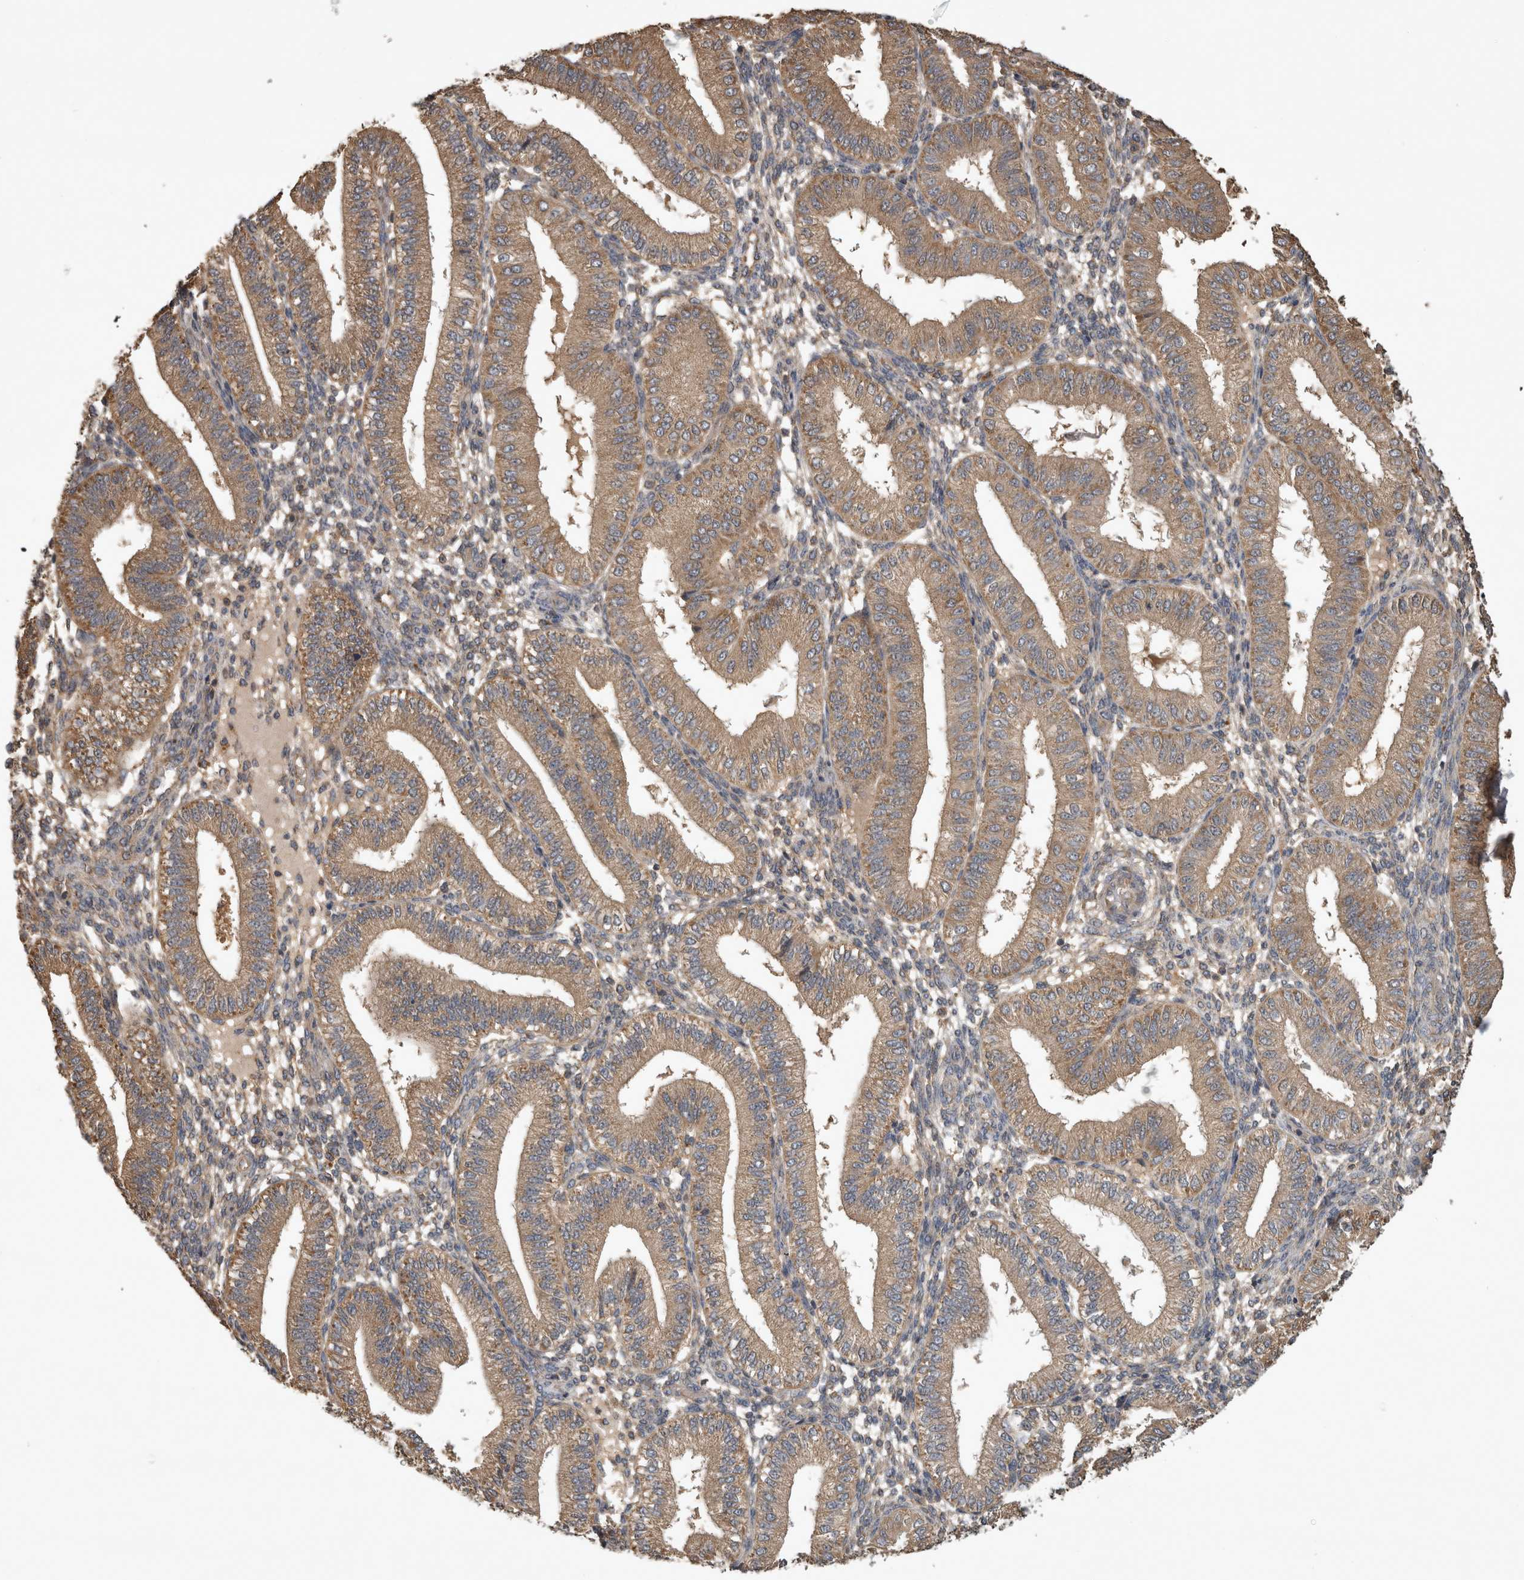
{"staining": {"intensity": "moderate", "quantity": ">75%", "location": "cytoplasmic/membranous"}, "tissue": "endometrium", "cell_type": "Cells in endometrial stroma", "image_type": "normal", "snomed": [{"axis": "morphology", "description": "Normal tissue, NOS"}, {"axis": "topography", "description": "Endometrium"}], "caption": "This micrograph shows immunohistochemistry staining of unremarkable human endometrium, with medium moderate cytoplasmic/membranous staining in approximately >75% of cells in endometrial stroma.", "gene": "TRMT61B", "patient": {"sex": "female", "age": 39}}